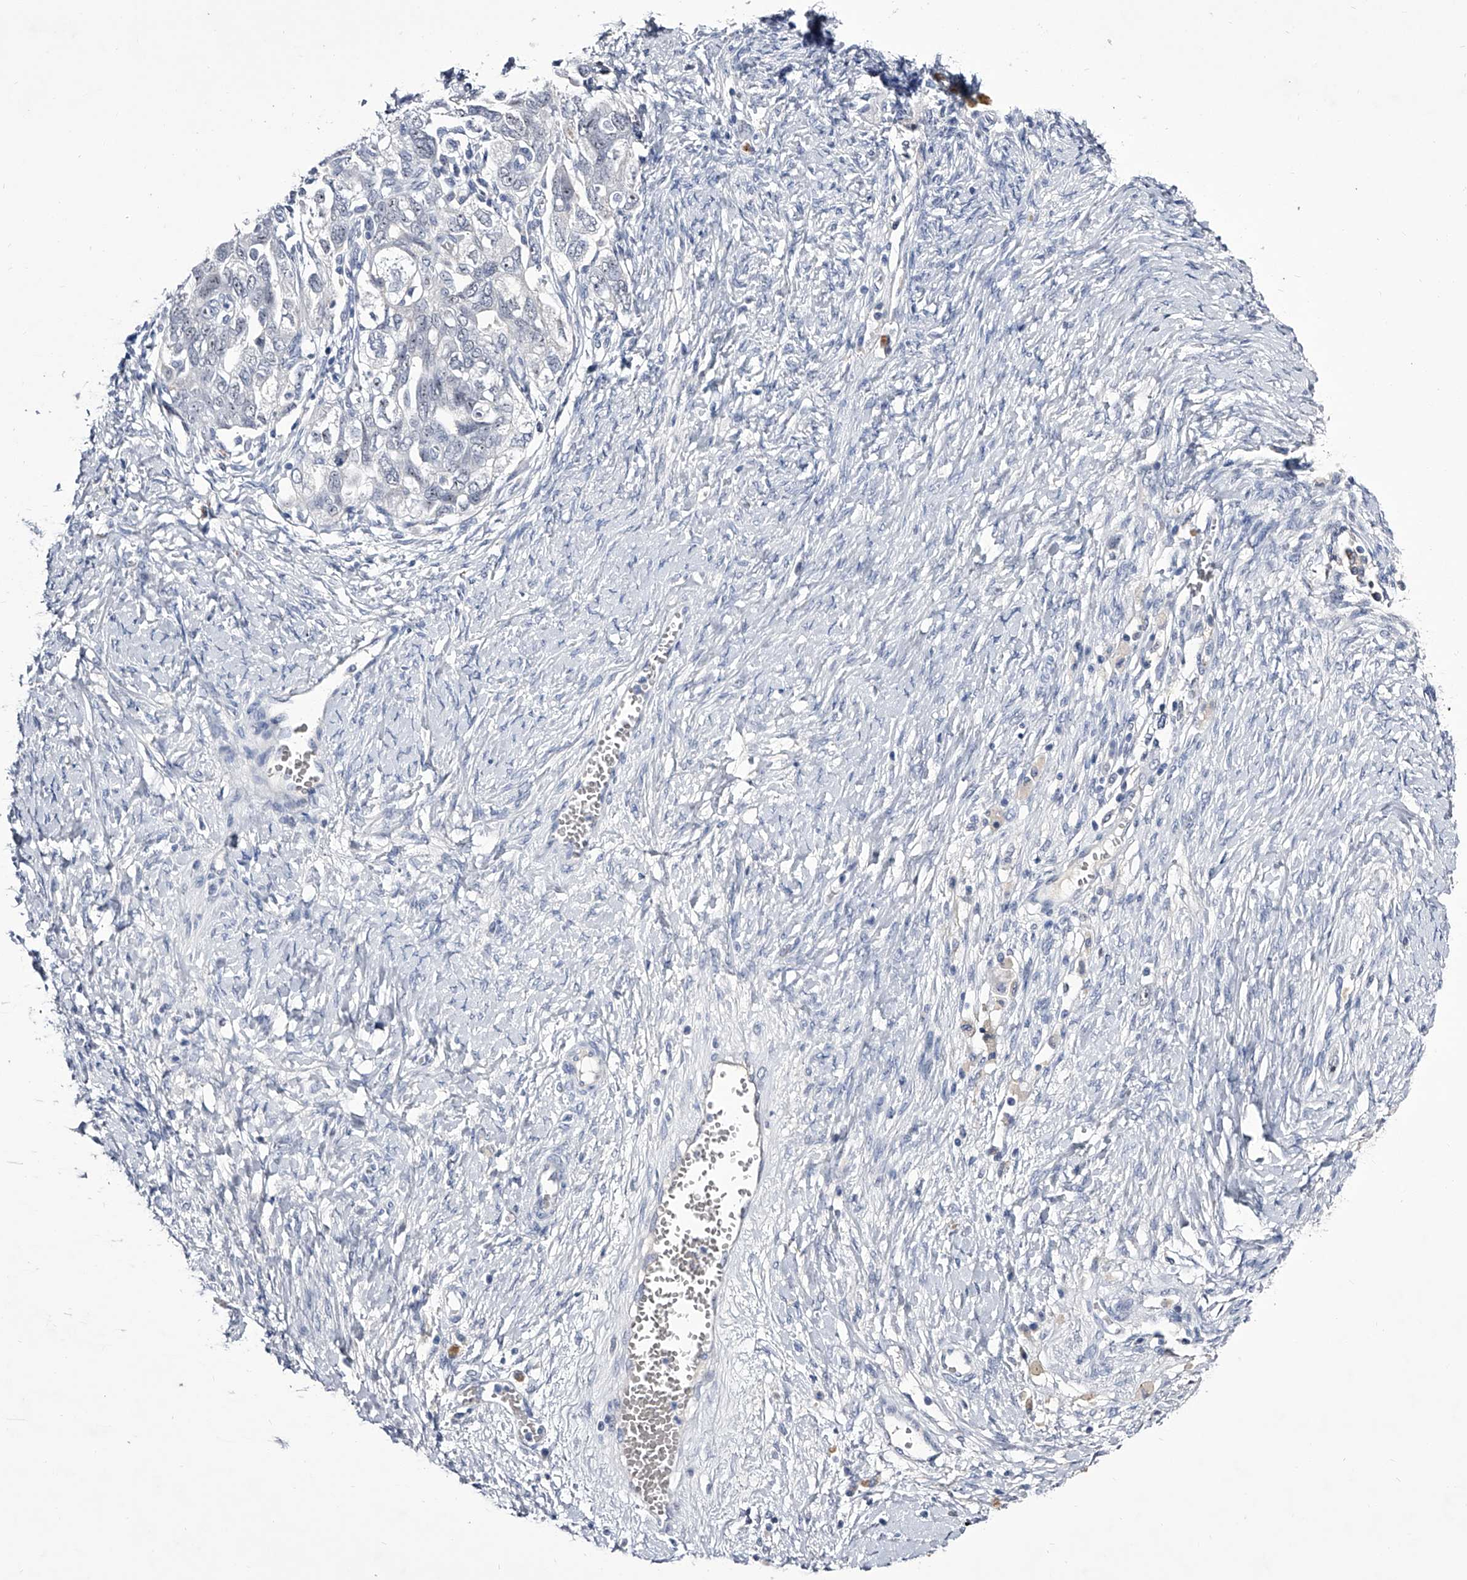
{"staining": {"intensity": "negative", "quantity": "none", "location": "none"}, "tissue": "ovarian cancer", "cell_type": "Tumor cells", "image_type": "cancer", "snomed": [{"axis": "morphology", "description": "Carcinoma, NOS"}, {"axis": "morphology", "description": "Cystadenocarcinoma, serous, NOS"}, {"axis": "topography", "description": "Ovary"}], "caption": "High power microscopy micrograph of an immunohistochemistry (IHC) histopathology image of carcinoma (ovarian), revealing no significant staining in tumor cells. The staining is performed using DAB (3,3'-diaminobenzidine) brown chromogen with nuclei counter-stained in using hematoxylin.", "gene": "CRISP2", "patient": {"sex": "female", "age": 69}}